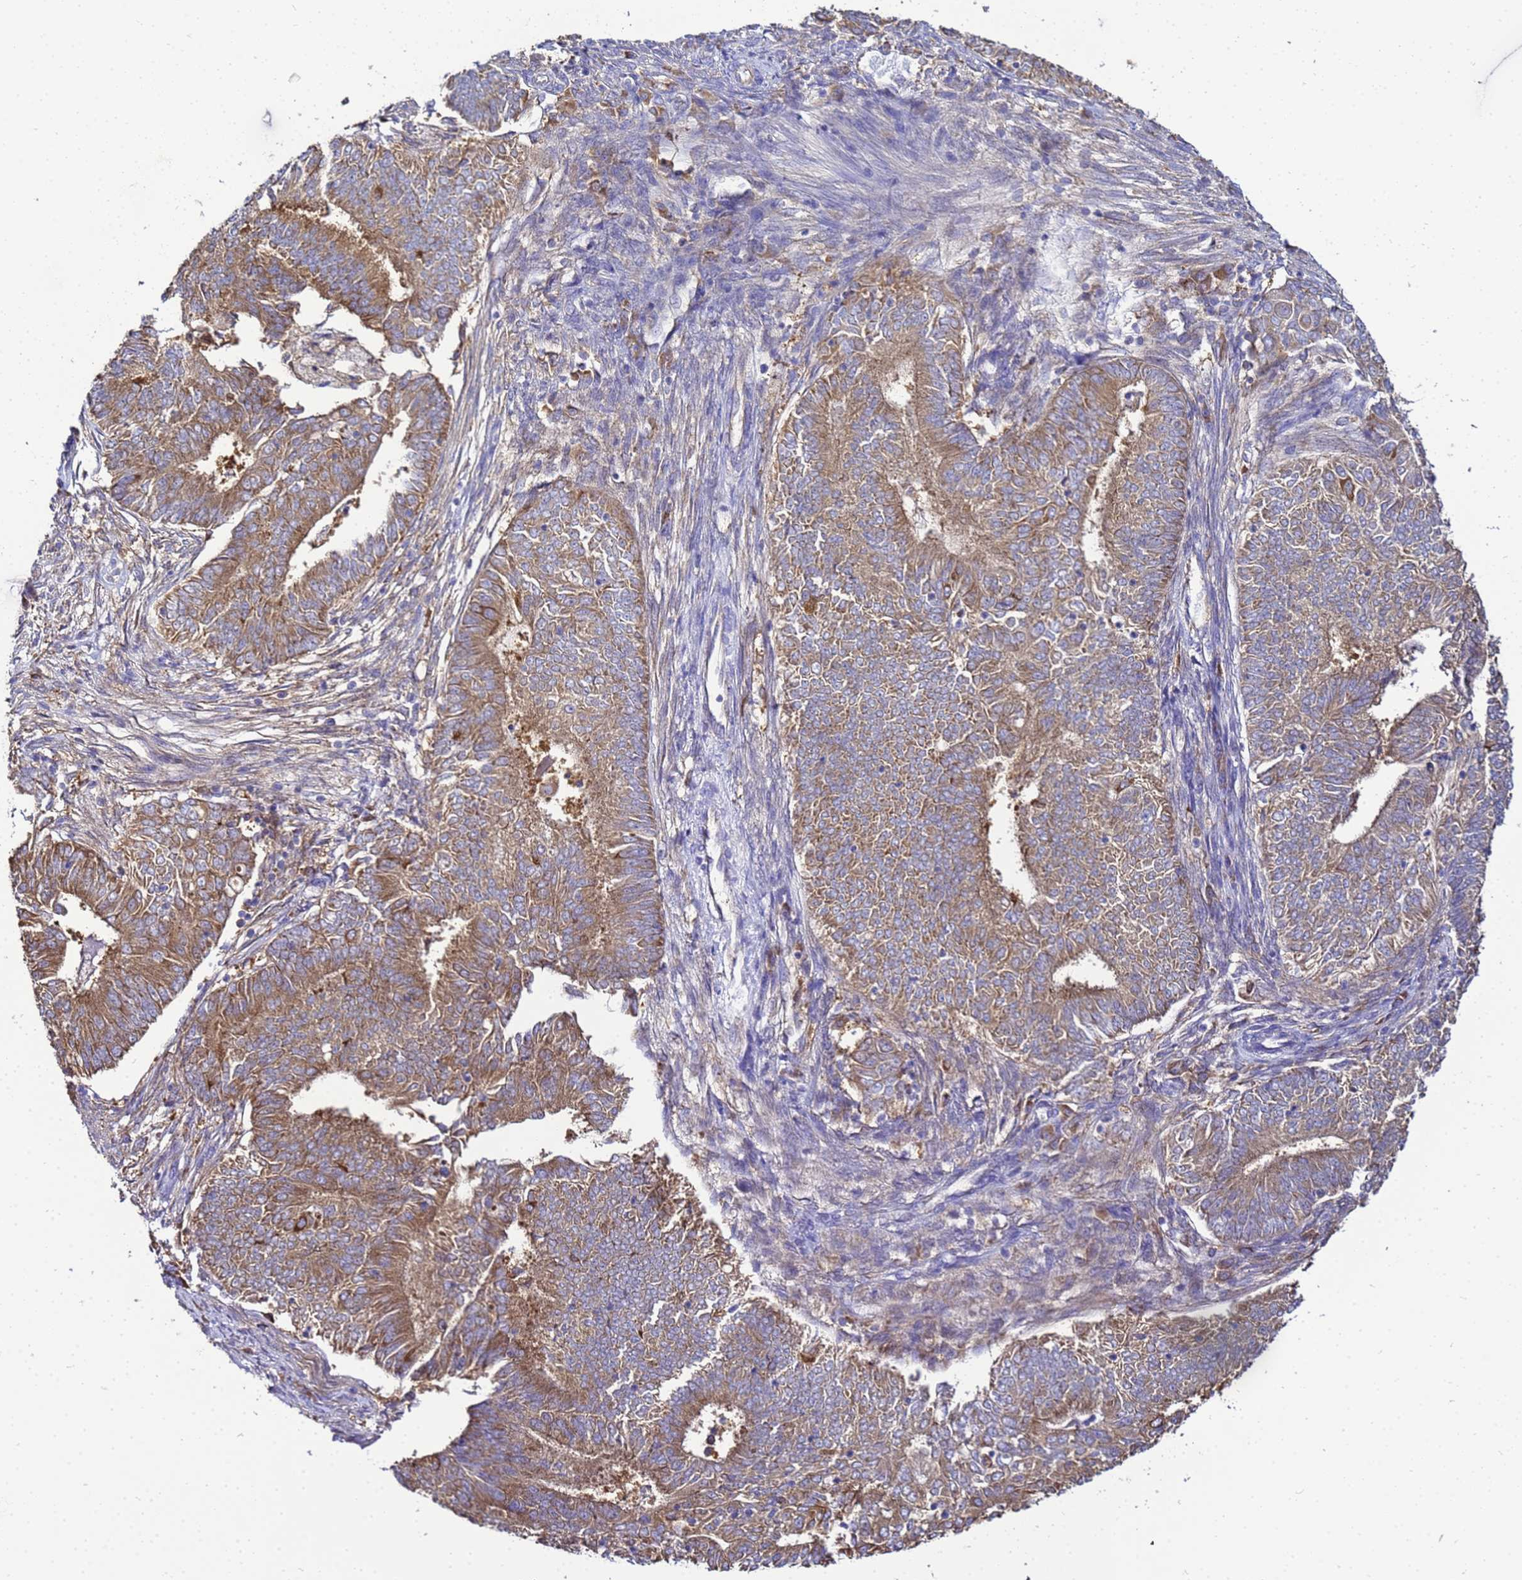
{"staining": {"intensity": "moderate", "quantity": ">75%", "location": "cytoplasmic/membranous"}, "tissue": "endometrial cancer", "cell_type": "Tumor cells", "image_type": "cancer", "snomed": [{"axis": "morphology", "description": "Adenocarcinoma, NOS"}, {"axis": "topography", "description": "Endometrium"}], "caption": "Moderate cytoplasmic/membranous staining is identified in approximately >75% of tumor cells in endometrial cancer.", "gene": "NARS1", "patient": {"sex": "female", "age": 62}}